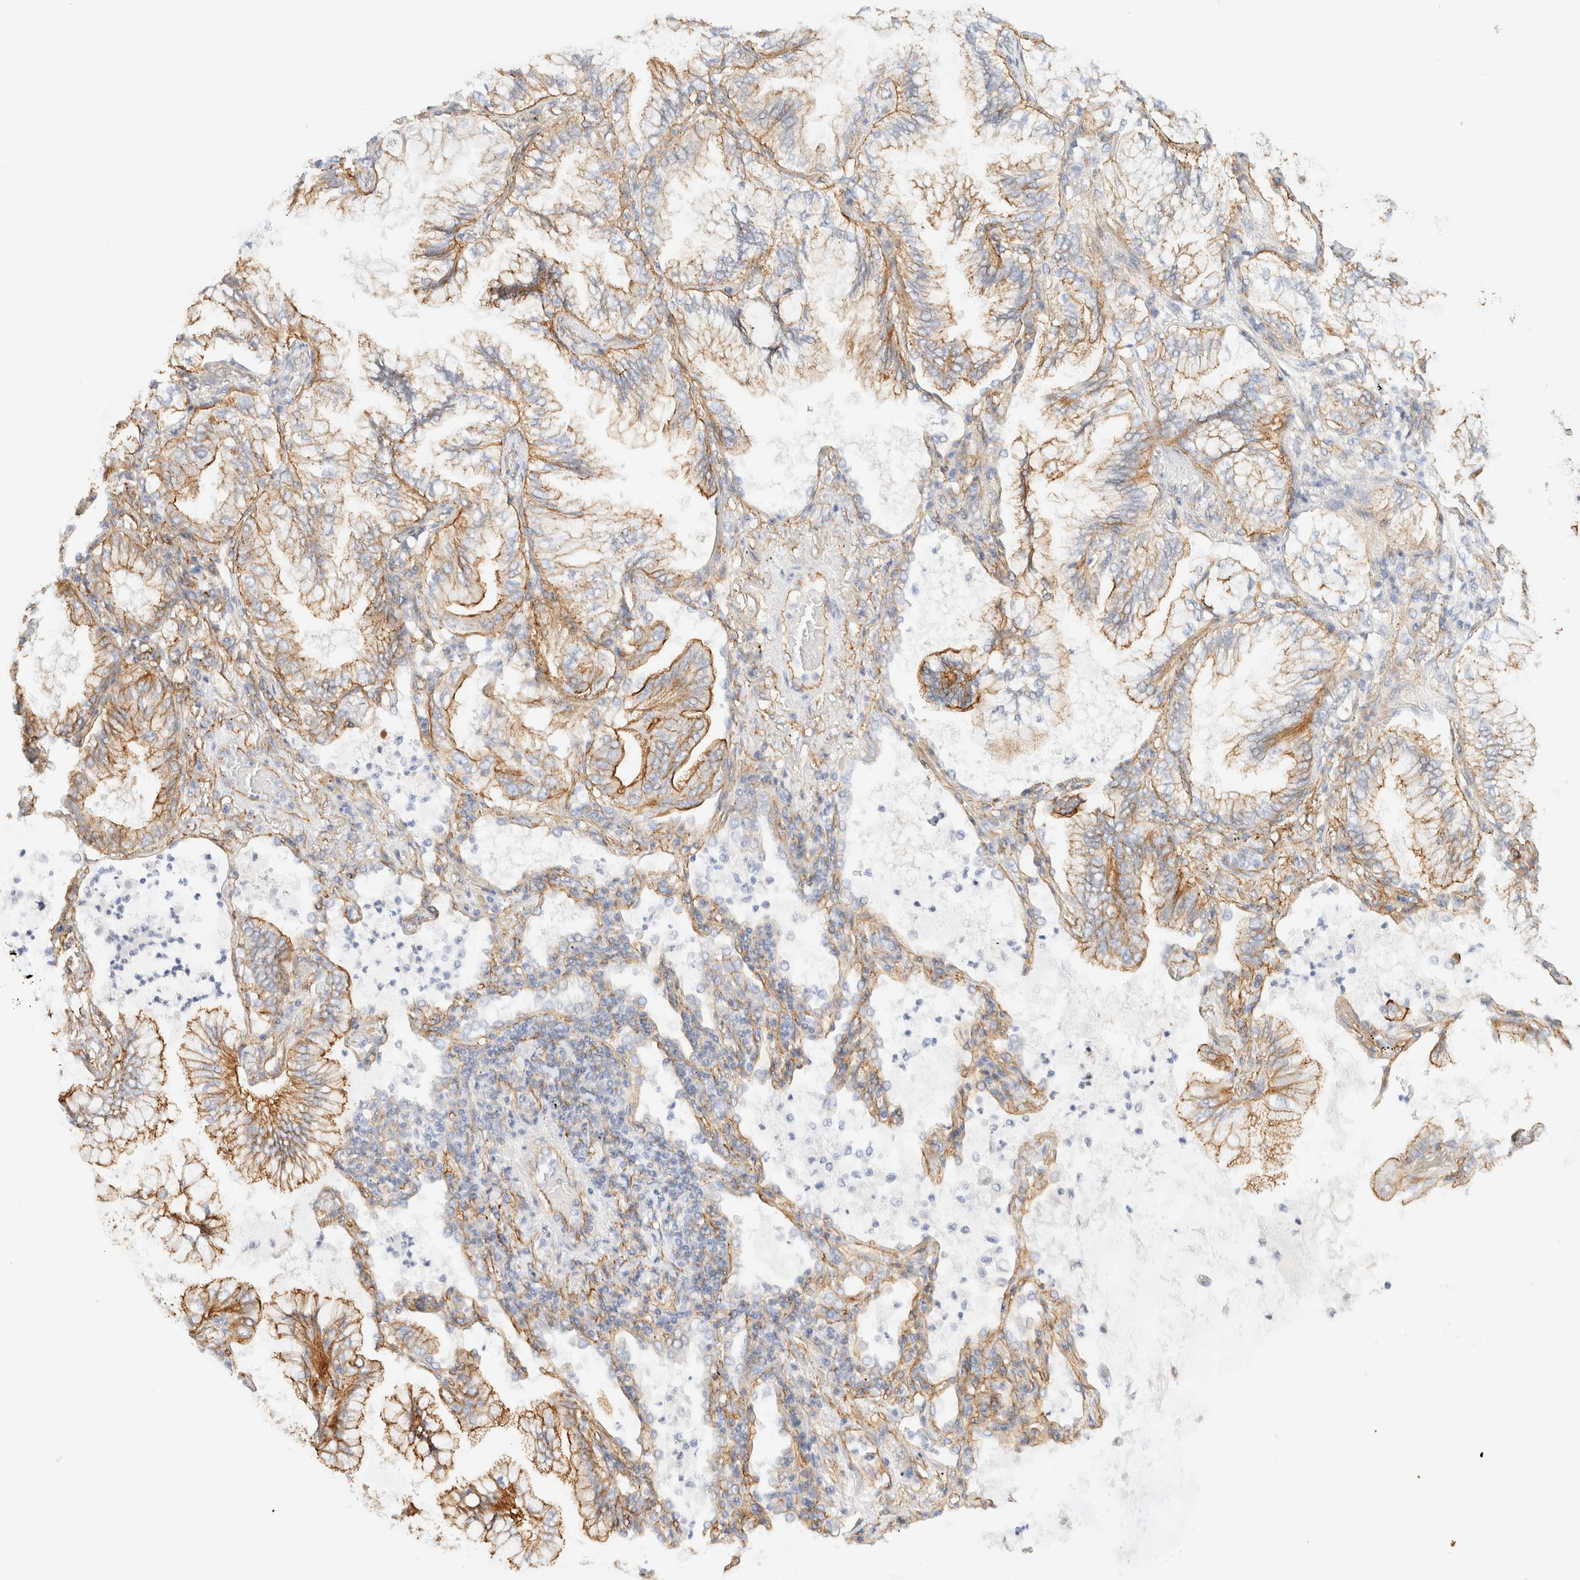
{"staining": {"intensity": "moderate", "quantity": ">75%", "location": "cytoplasmic/membranous"}, "tissue": "lung cancer", "cell_type": "Tumor cells", "image_type": "cancer", "snomed": [{"axis": "morphology", "description": "Adenocarcinoma, NOS"}, {"axis": "topography", "description": "Lung"}], "caption": "The image exhibits immunohistochemical staining of lung adenocarcinoma. There is moderate cytoplasmic/membranous staining is seen in approximately >75% of tumor cells.", "gene": "CYB5R4", "patient": {"sex": "female", "age": 70}}